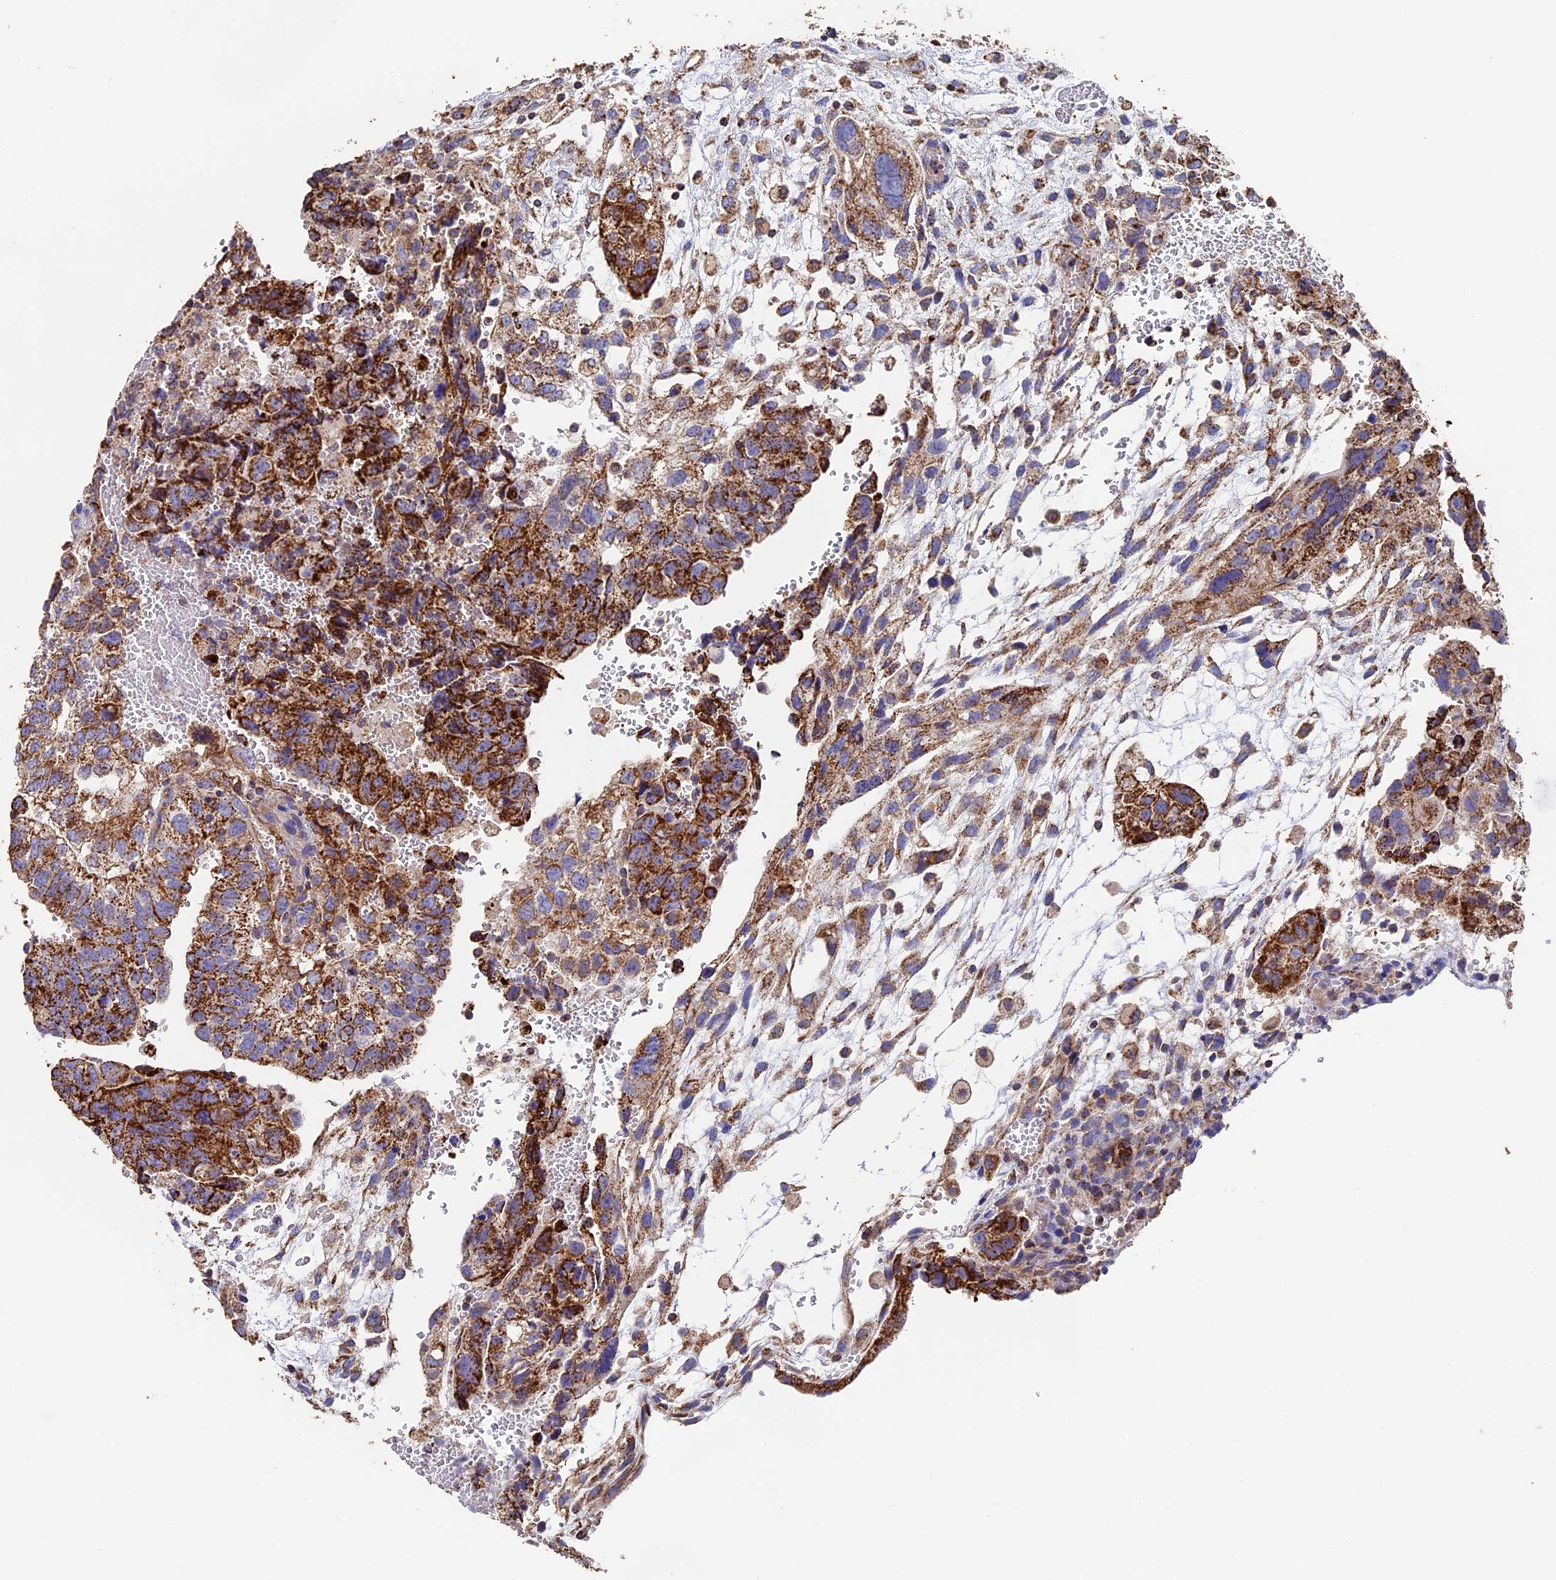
{"staining": {"intensity": "strong", "quantity": ">75%", "location": "cytoplasmic/membranous"}, "tissue": "testis cancer", "cell_type": "Tumor cells", "image_type": "cancer", "snomed": [{"axis": "morphology", "description": "Carcinoma, Embryonal, NOS"}, {"axis": "topography", "description": "Testis"}], "caption": "An image showing strong cytoplasmic/membranous expression in approximately >75% of tumor cells in embryonal carcinoma (testis), as visualized by brown immunohistochemical staining.", "gene": "ADAT1", "patient": {"sex": "male", "age": 36}}